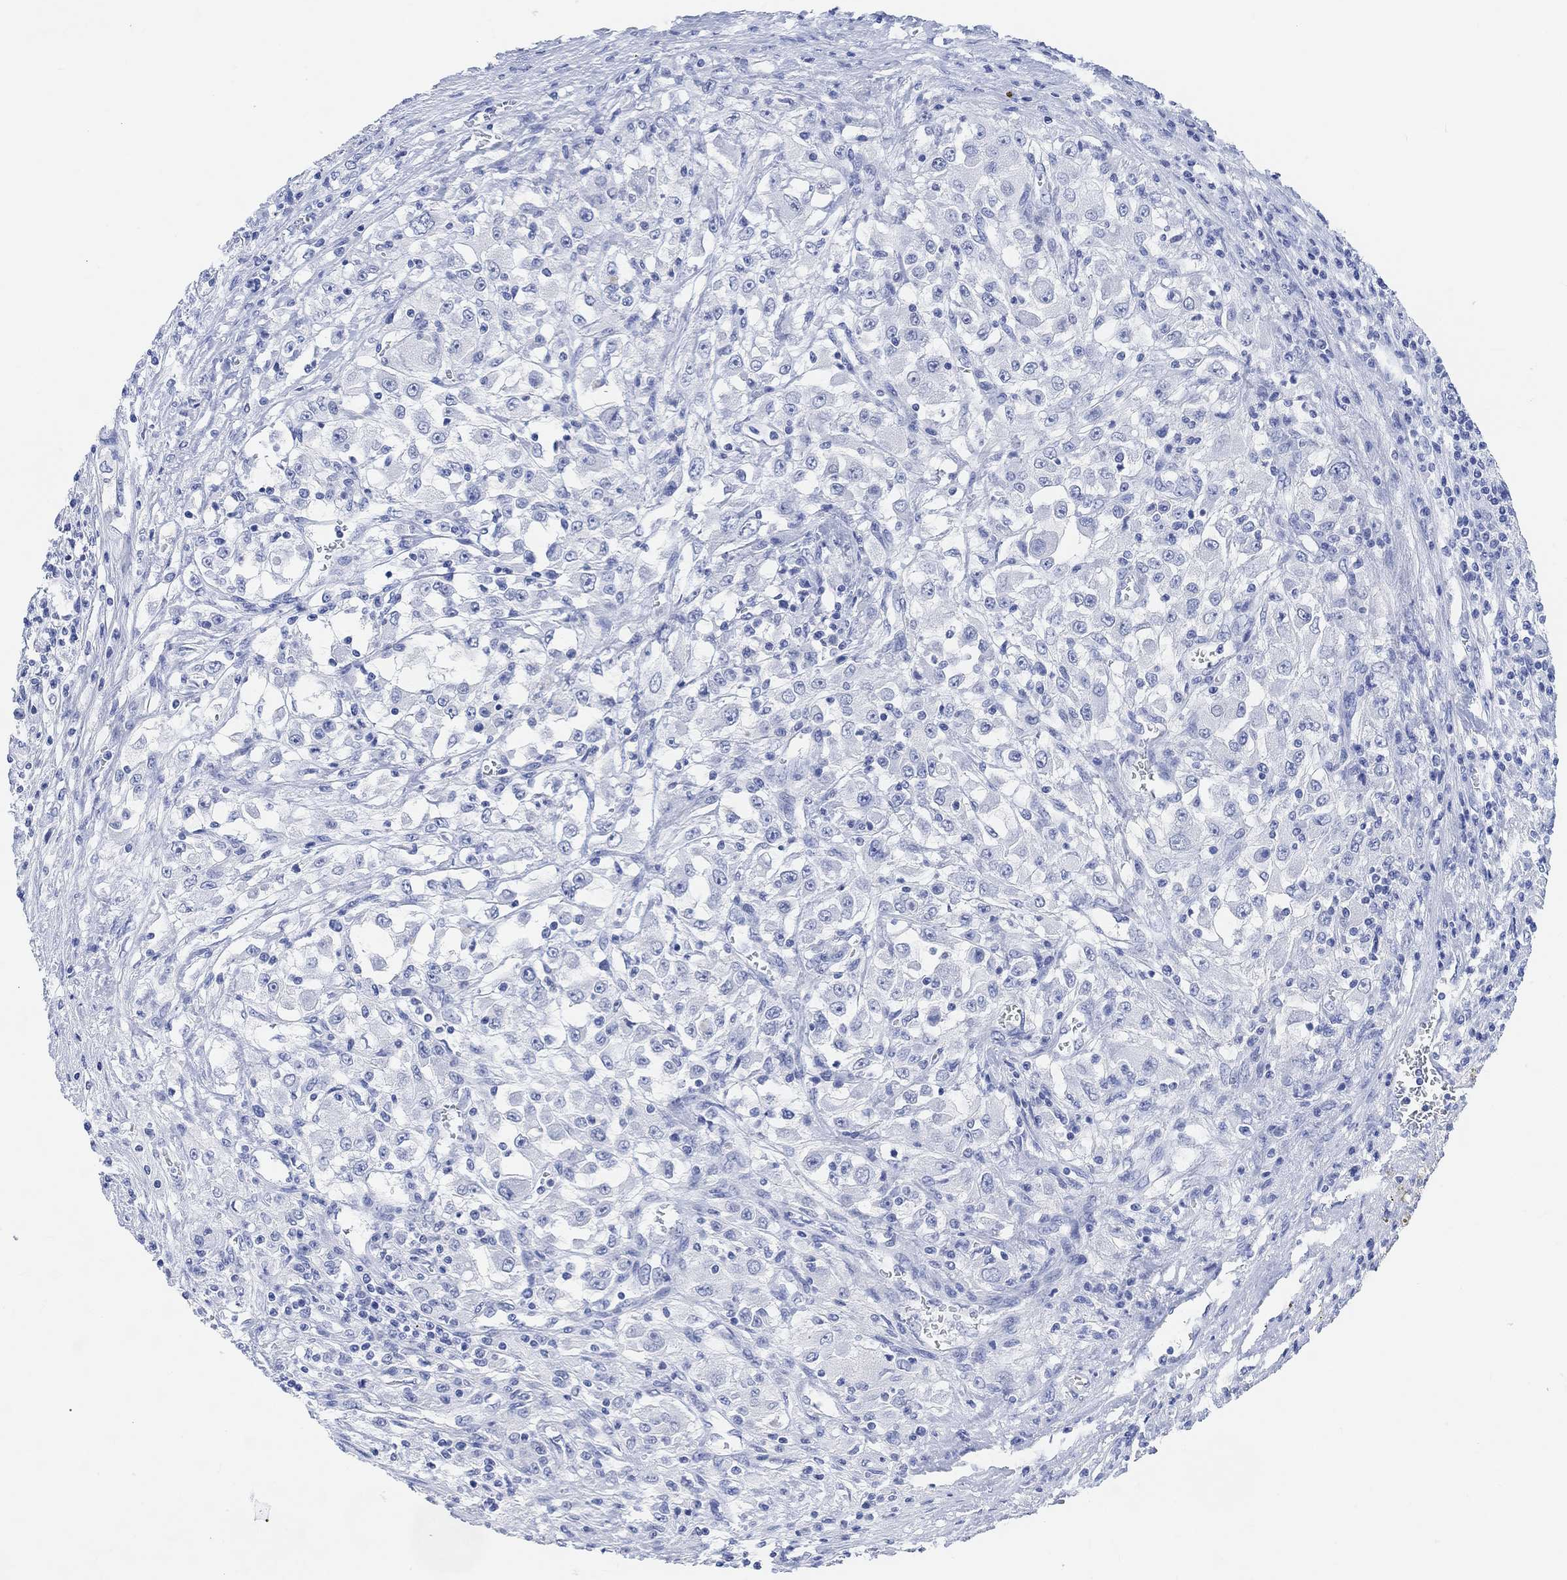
{"staining": {"intensity": "negative", "quantity": "none", "location": "none"}, "tissue": "renal cancer", "cell_type": "Tumor cells", "image_type": "cancer", "snomed": [{"axis": "morphology", "description": "Adenocarcinoma, NOS"}, {"axis": "topography", "description": "Kidney"}], "caption": "Immunohistochemistry (IHC) of renal adenocarcinoma reveals no staining in tumor cells.", "gene": "ENO4", "patient": {"sex": "female", "age": 67}}